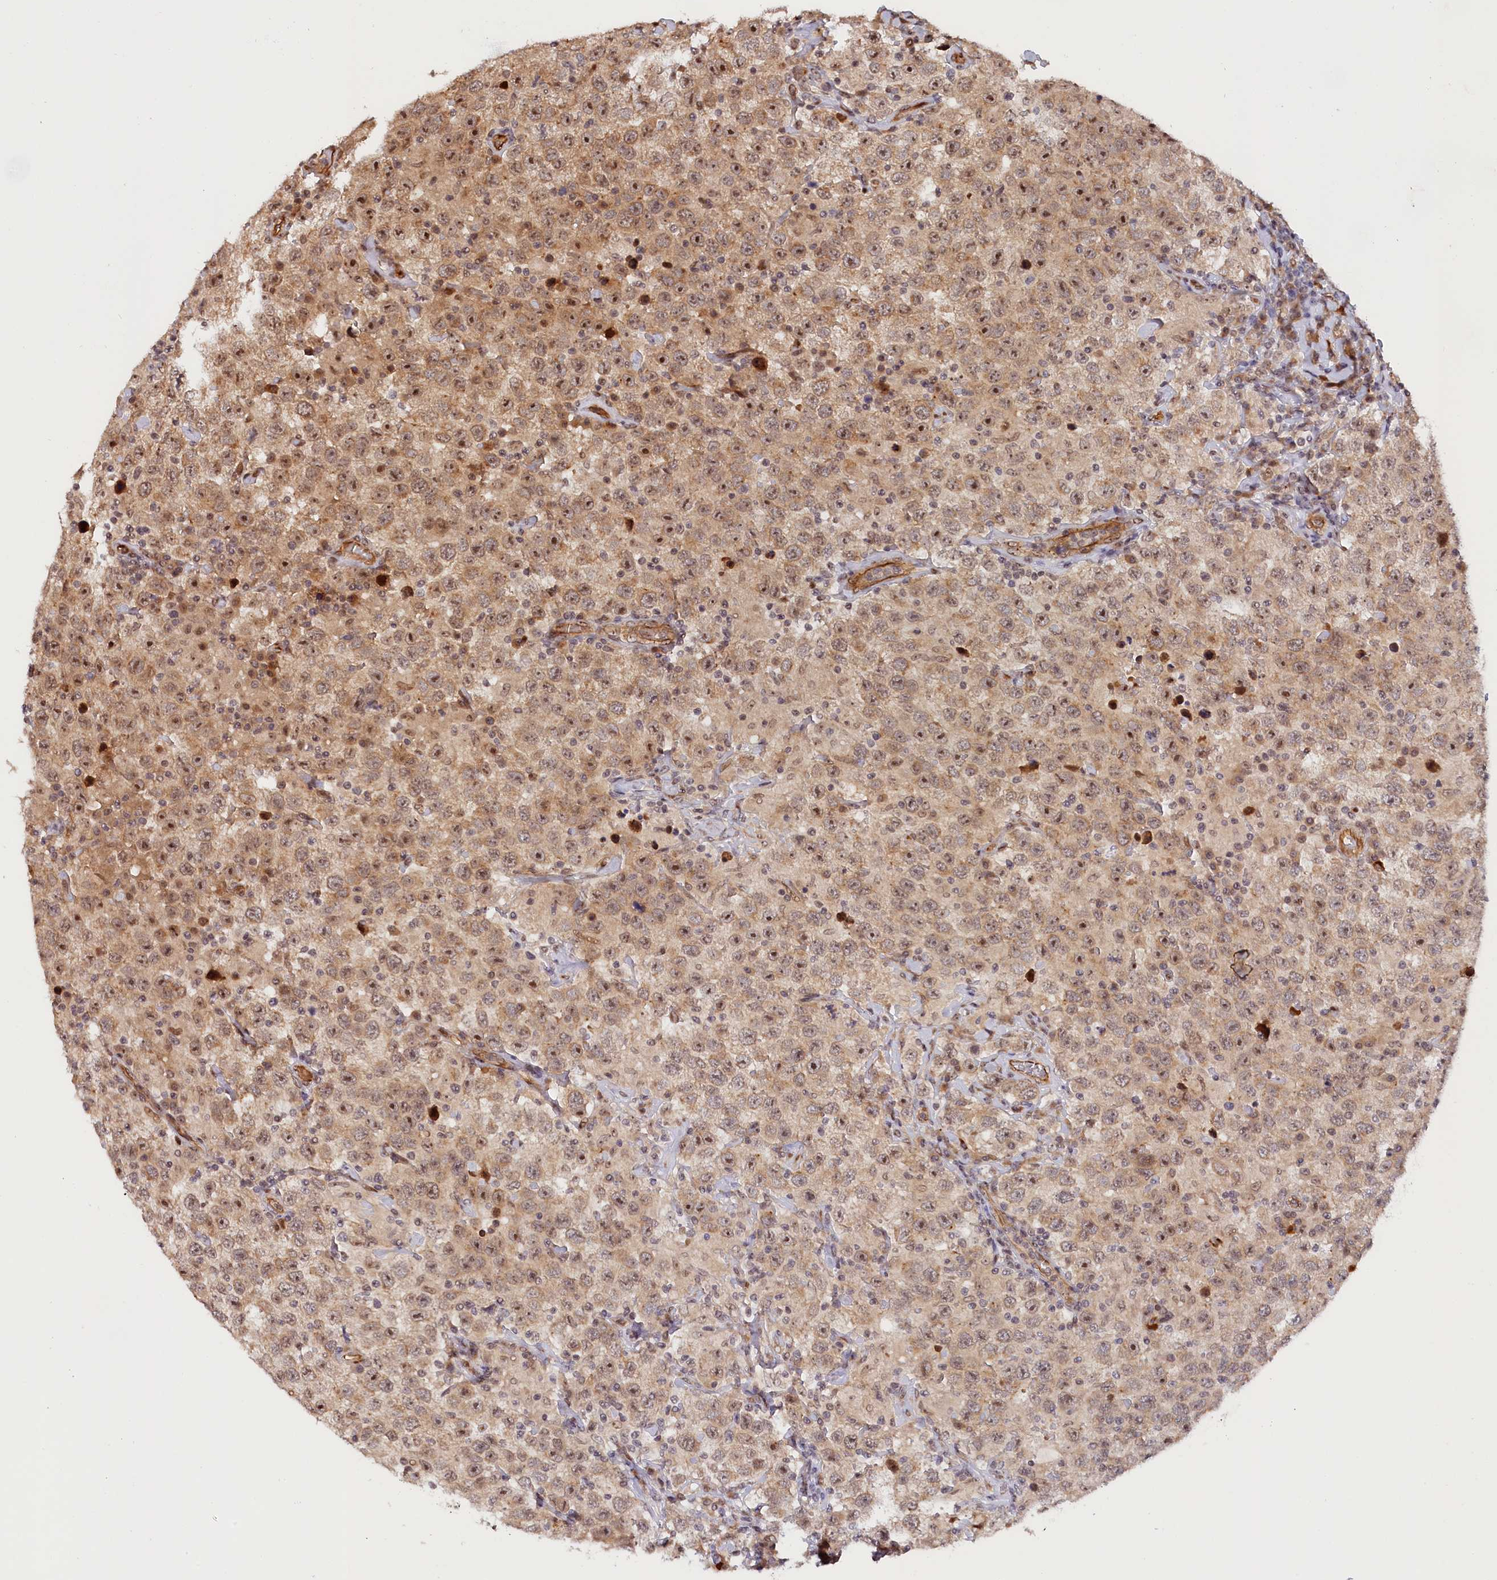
{"staining": {"intensity": "moderate", "quantity": ">75%", "location": "cytoplasmic/membranous,nuclear"}, "tissue": "testis cancer", "cell_type": "Tumor cells", "image_type": "cancer", "snomed": [{"axis": "morphology", "description": "Seminoma, NOS"}, {"axis": "topography", "description": "Testis"}], "caption": "Moderate cytoplasmic/membranous and nuclear staining for a protein is appreciated in about >75% of tumor cells of testis seminoma using immunohistochemistry (IHC).", "gene": "ANKRD24", "patient": {"sex": "male", "age": 41}}